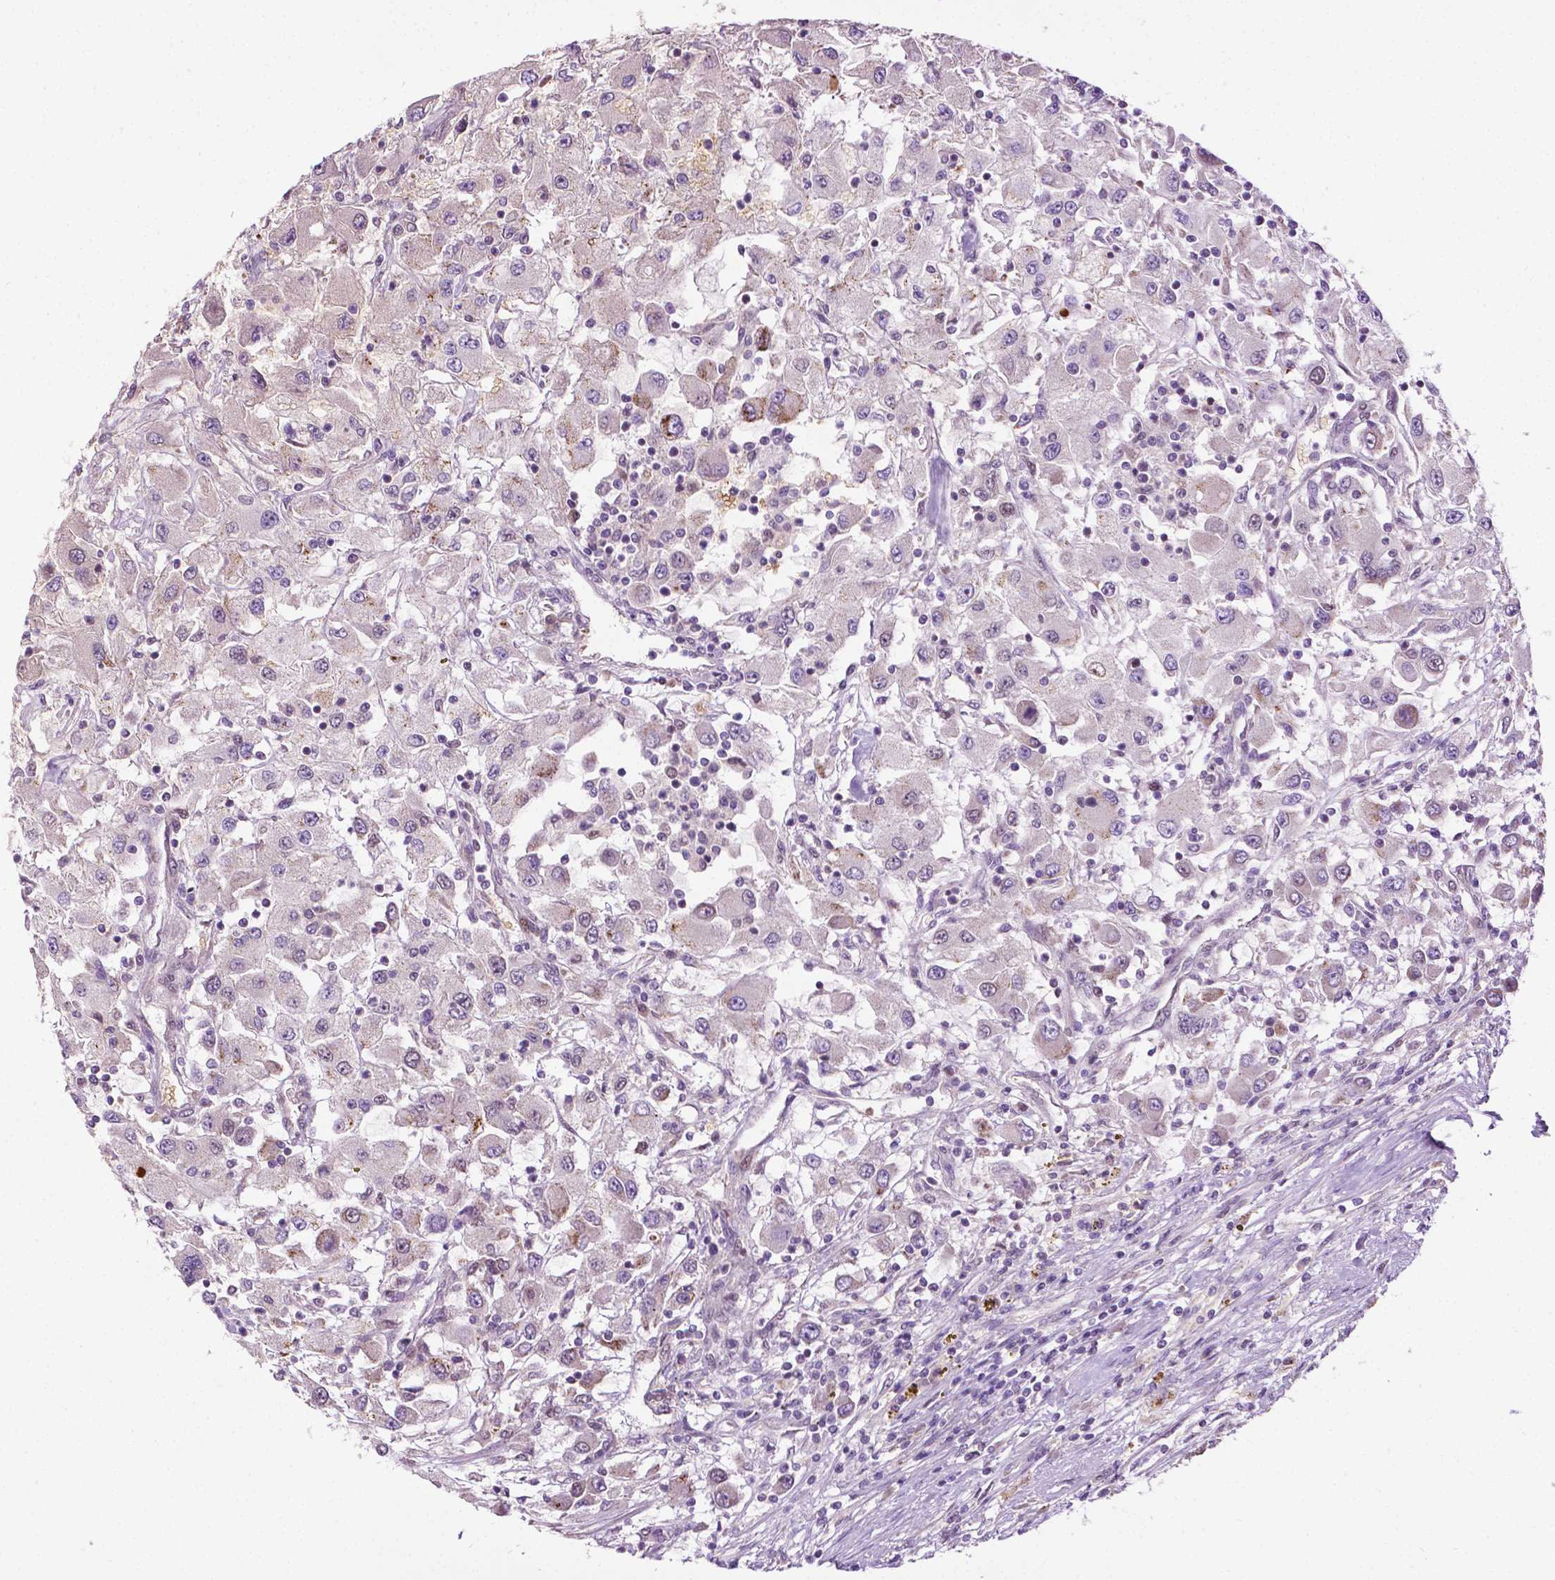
{"staining": {"intensity": "negative", "quantity": "none", "location": "none"}, "tissue": "renal cancer", "cell_type": "Tumor cells", "image_type": "cancer", "snomed": [{"axis": "morphology", "description": "Adenocarcinoma, NOS"}, {"axis": "topography", "description": "Kidney"}], "caption": "IHC of human renal cancer reveals no positivity in tumor cells.", "gene": "ZNF41", "patient": {"sex": "female", "age": 67}}